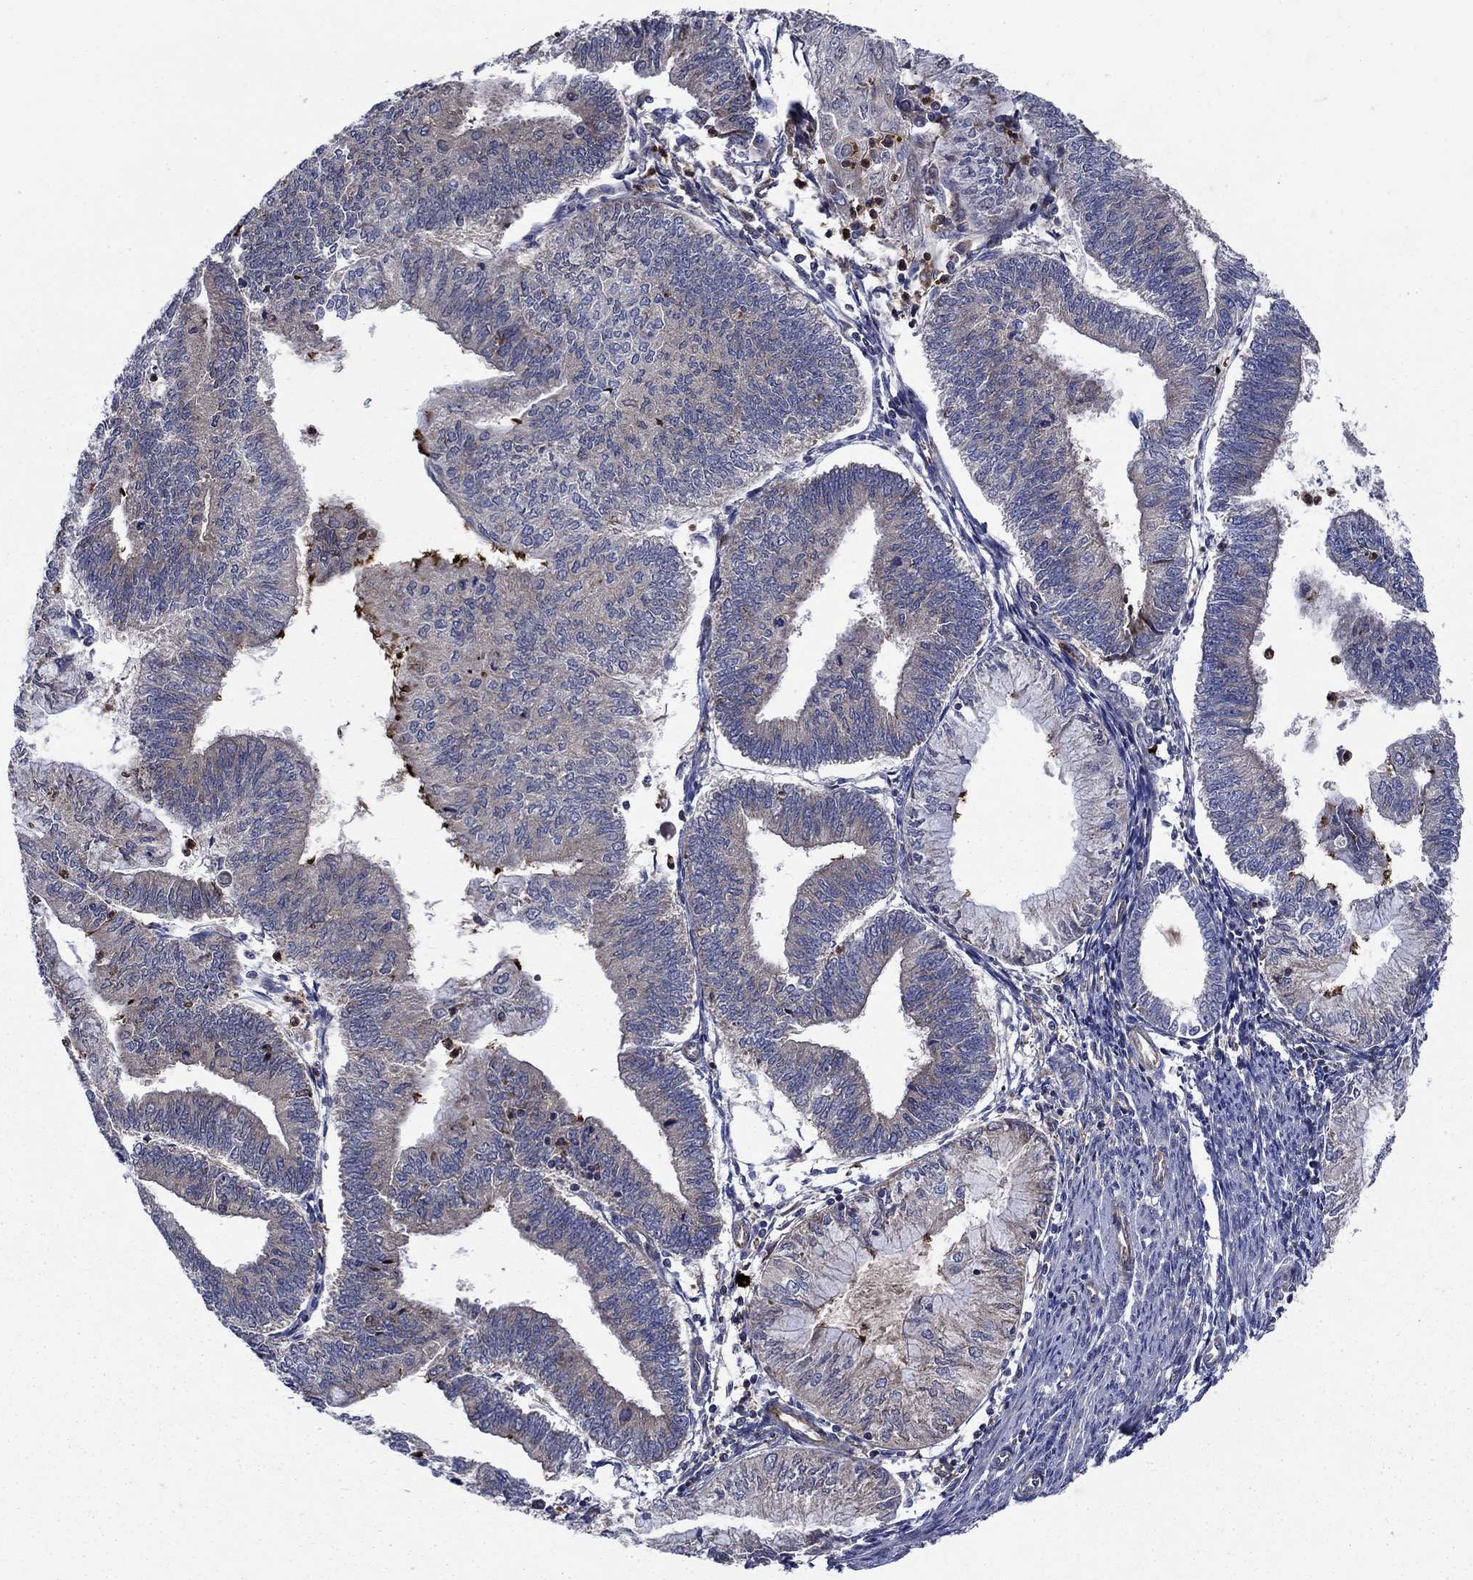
{"staining": {"intensity": "strong", "quantity": "<25%", "location": "cytoplasmic/membranous"}, "tissue": "endometrial cancer", "cell_type": "Tumor cells", "image_type": "cancer", "snomed": [{"axis": "morphology", "description": "Adenocarcinoma, NOS"}, {"axis": "topography", "description": "Endometrium"}], "caption": "Strong cytoplasmic/membranous positivity for a protein is present in about <25% of tumor cells of endometrial cancer using immunohistochemistry.", "gene": "RNF19B", "patient": {"sex": "female", "age": 59}}